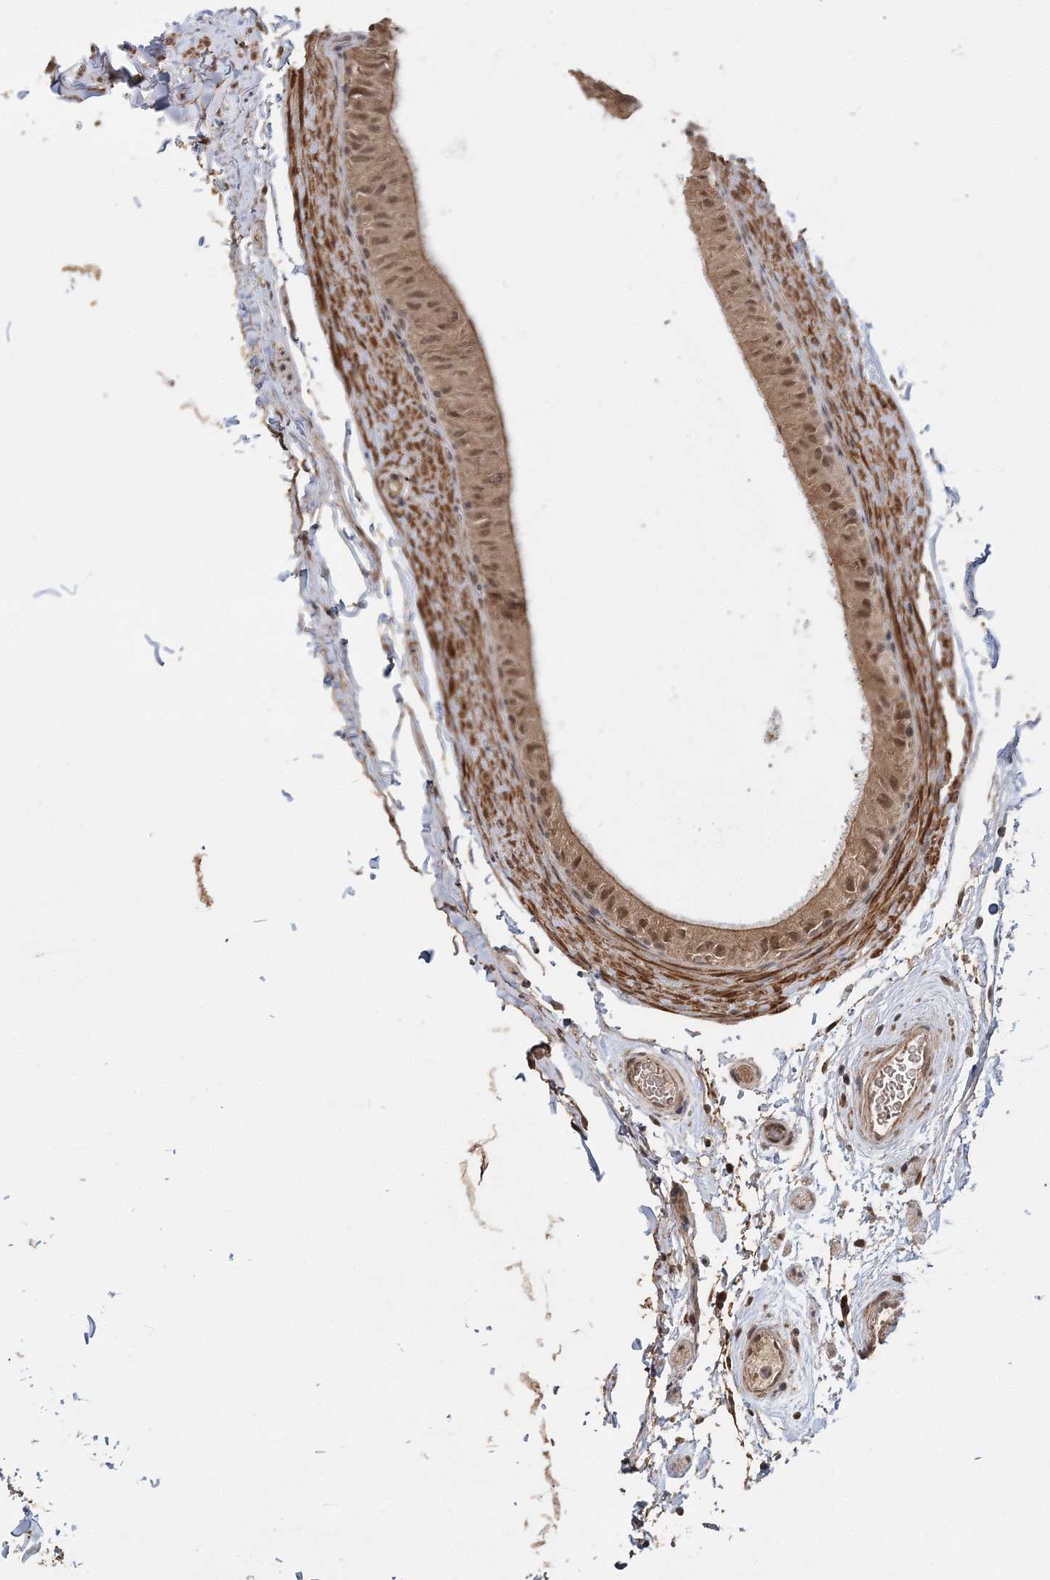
{"staining": {"intensity": "moderate", "quantity": ">75%", "location": "cytoplasmic/membranous,nuclear"}, "tissue": "epididymis", "cell_type": "Glandular cells", "image_type": "normal", "snomed": [{"axis": "morphology", "description": "Normal tissue, NOS"}, {"axis": "topography", "description": "Epididymis"}], "caption": "Brown immunohistochemical staining in unremarkable epididymis shows moderate cytoplasmic/membranous,nuclear expression in about >75% of glandular cells.", "gene": "TSHZ2", "patient": {"sex": "male", "age": 49}}